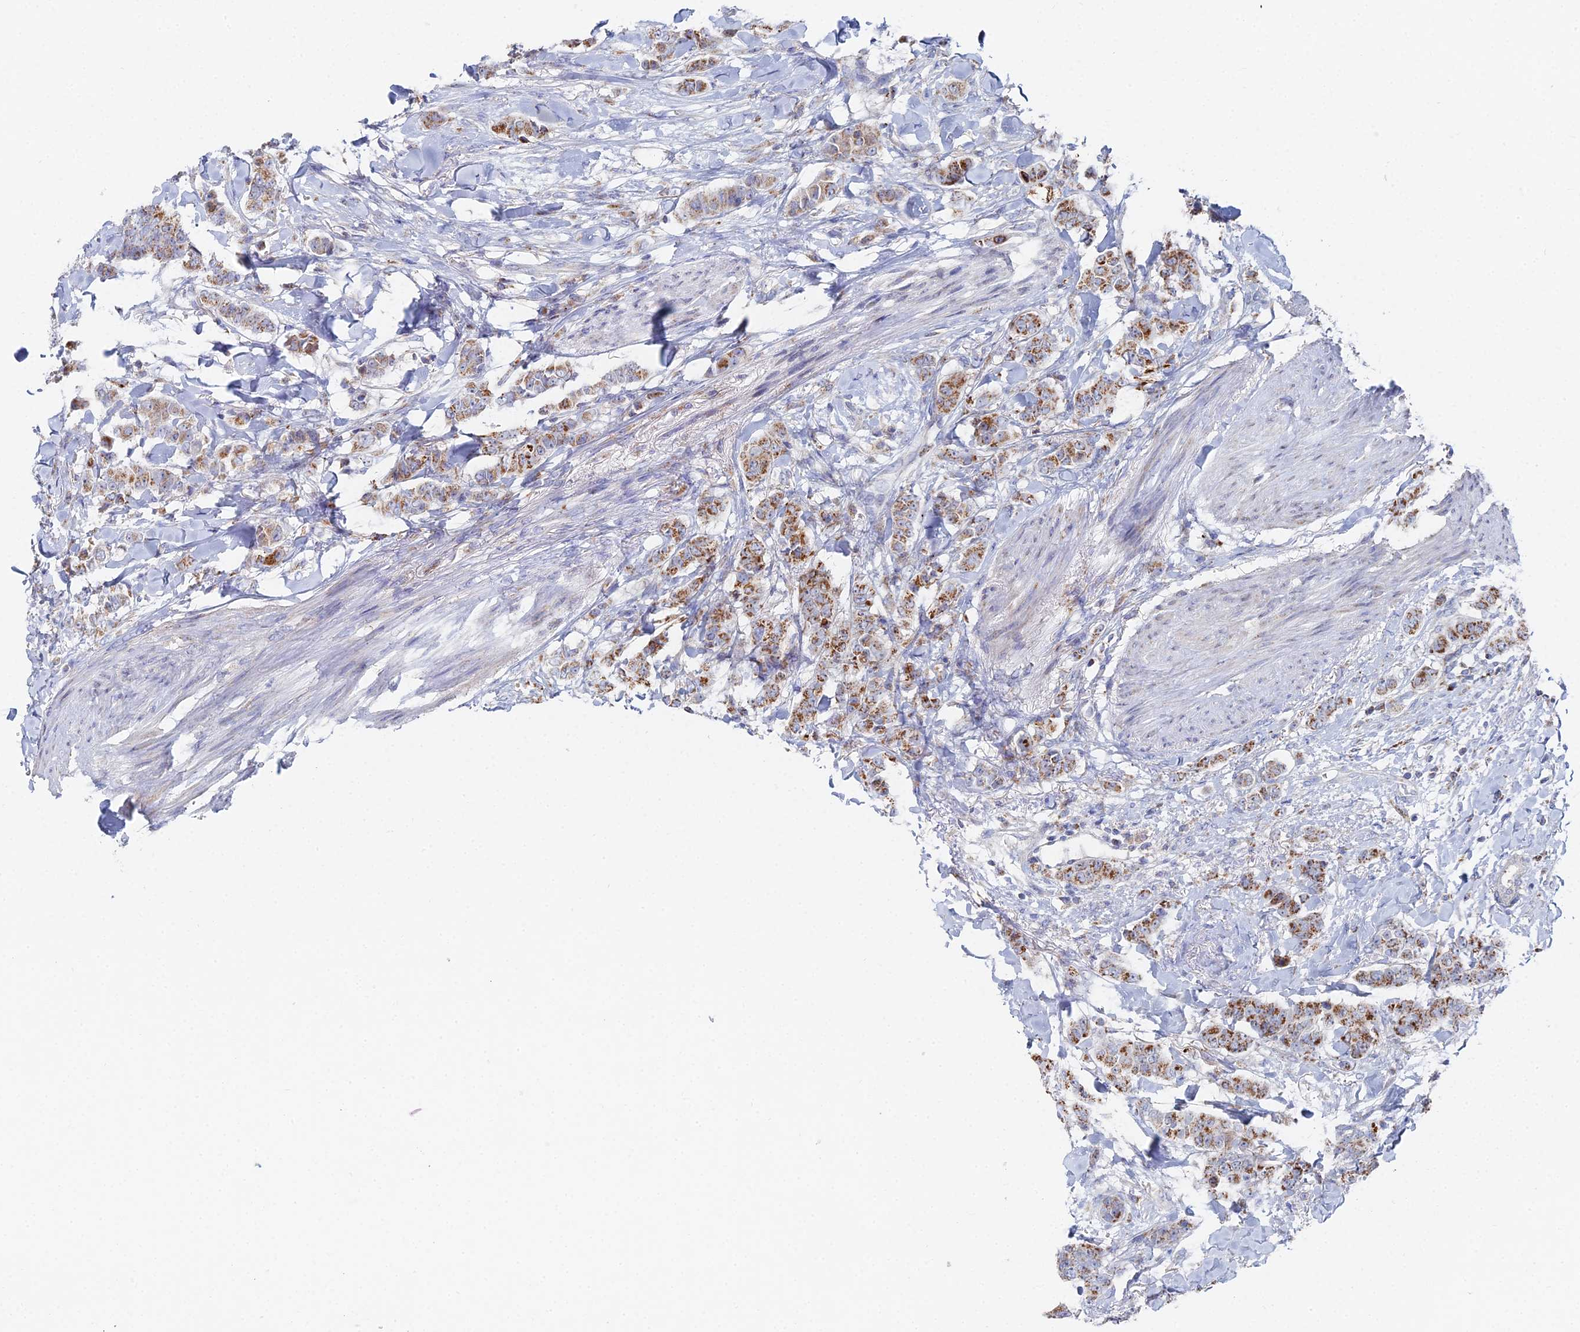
{"staining": {"intensity": "moderate", "quantity": ">75%", "location": "cytoplasmic/membranous"}, "tissue": "breast cancer", "cell_type": "Tumor cells", "image_type": "cancer", "snomed": [{"axis": "morphology", "description": "Duct carcinoma"}, {"axis": "topography", "description": "Breast"}], "caption": "Immunohistochemistry micrograph of neoplastic tissue: breast cancer stained using IHC exhibits medium levels of moderate protein expression localized specifically in the cytoplasmic/membranous of tumor cells, appearing as a cytoplasmic/membranous brown color.", "gene": "MPC1", "patient": {"sex": "female", "age": 40}}